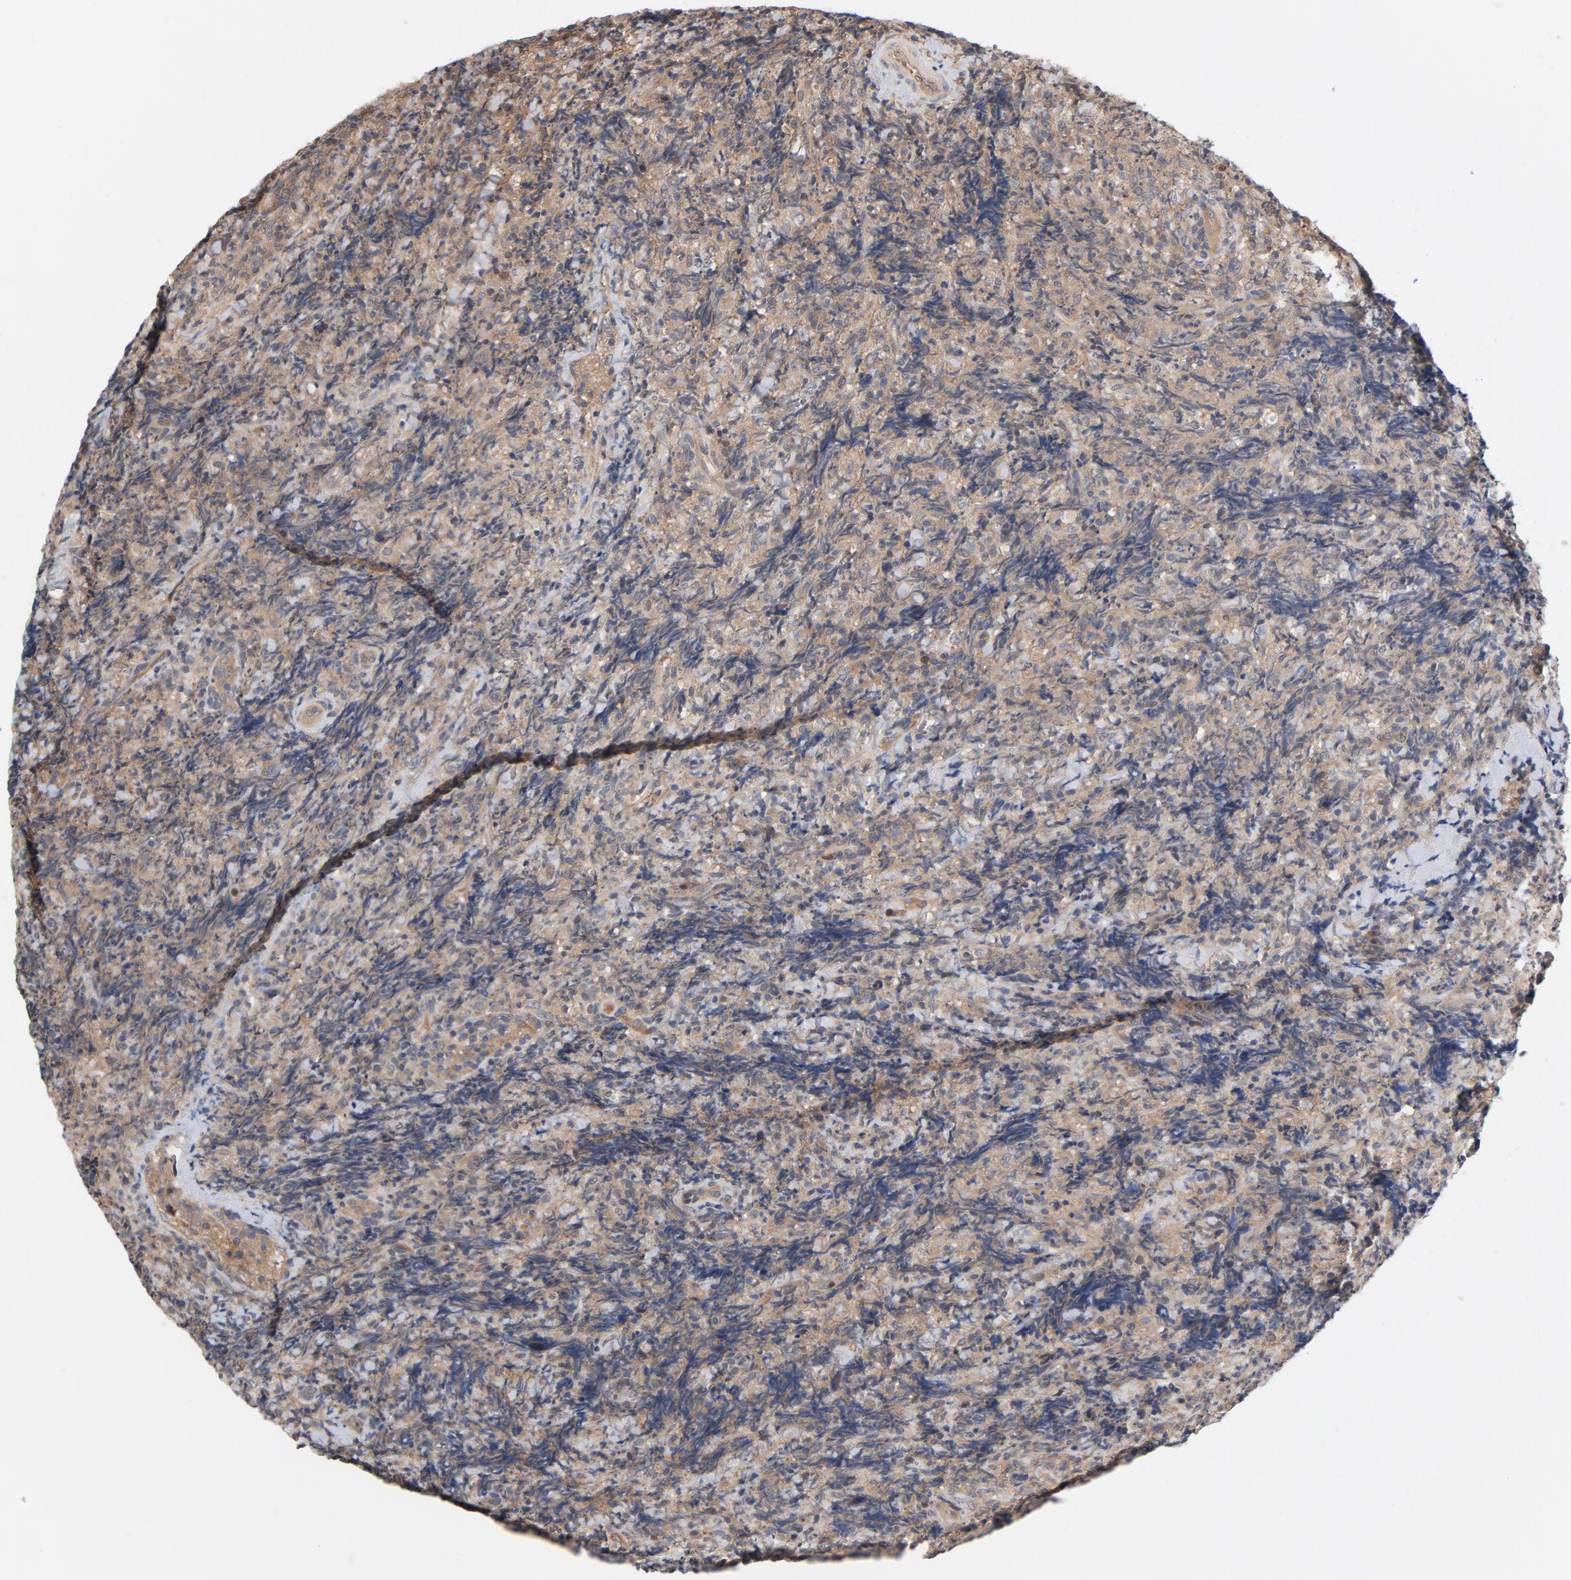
{"staining": {"intensity": "negative", "quantity": "none", "location": "none"}, "tissue": "lymphoma", "cell_type": "Tumor cells", "image_type": "cancer", "snomed": [{"axis": "morphology", "description": "Malignant lymphoma, non-Hodgkin's type, High grade"}, {"axis": "topography", "description": "Tonsil"}], "caption": "A histopathology image of lymphoma stained for a protein reveals no brown staining in tumor cells.", "gene": "PITPNM2", "patient": {"sex": "female", "age": 36}}